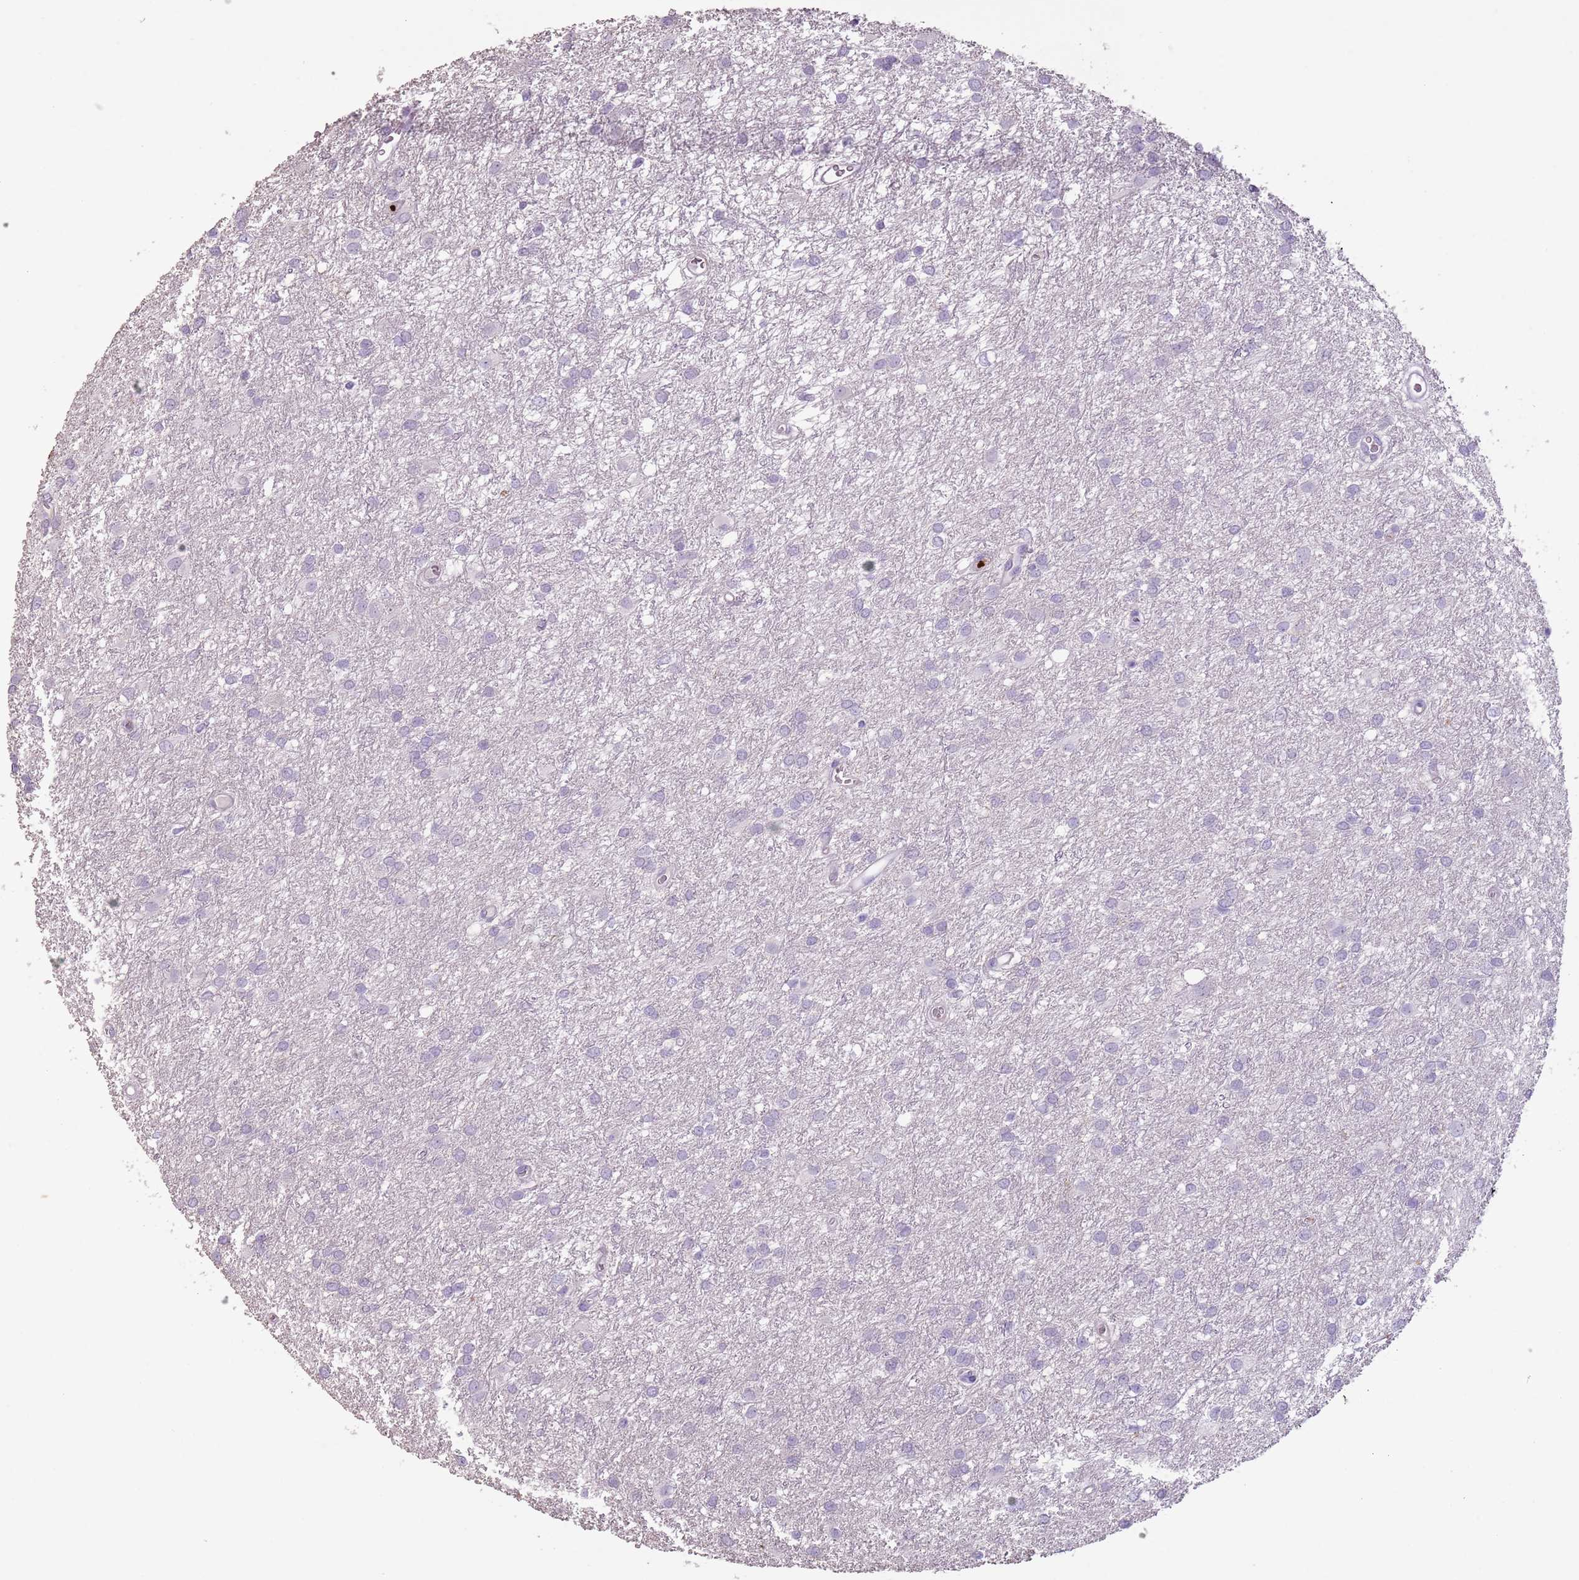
{"staining": {"intensity": "negative", "quantity": "none", "location": "none"}, "tissue": "glioma", "cell_type": "Tumor cells", "image_type": "cancer", "snomed": [{"axis": "morphology", "description": "Glioma, malignant, High grade"}, {"axis": "topography", "description": "Brain"}], "caption": "Malignant glioma (high-grade) stained for a protein using immunohistochemistry (IHC) displays no staining tumor cells.", "gene": "CELF6", "patient": {"sex": "female", "age": 50}}